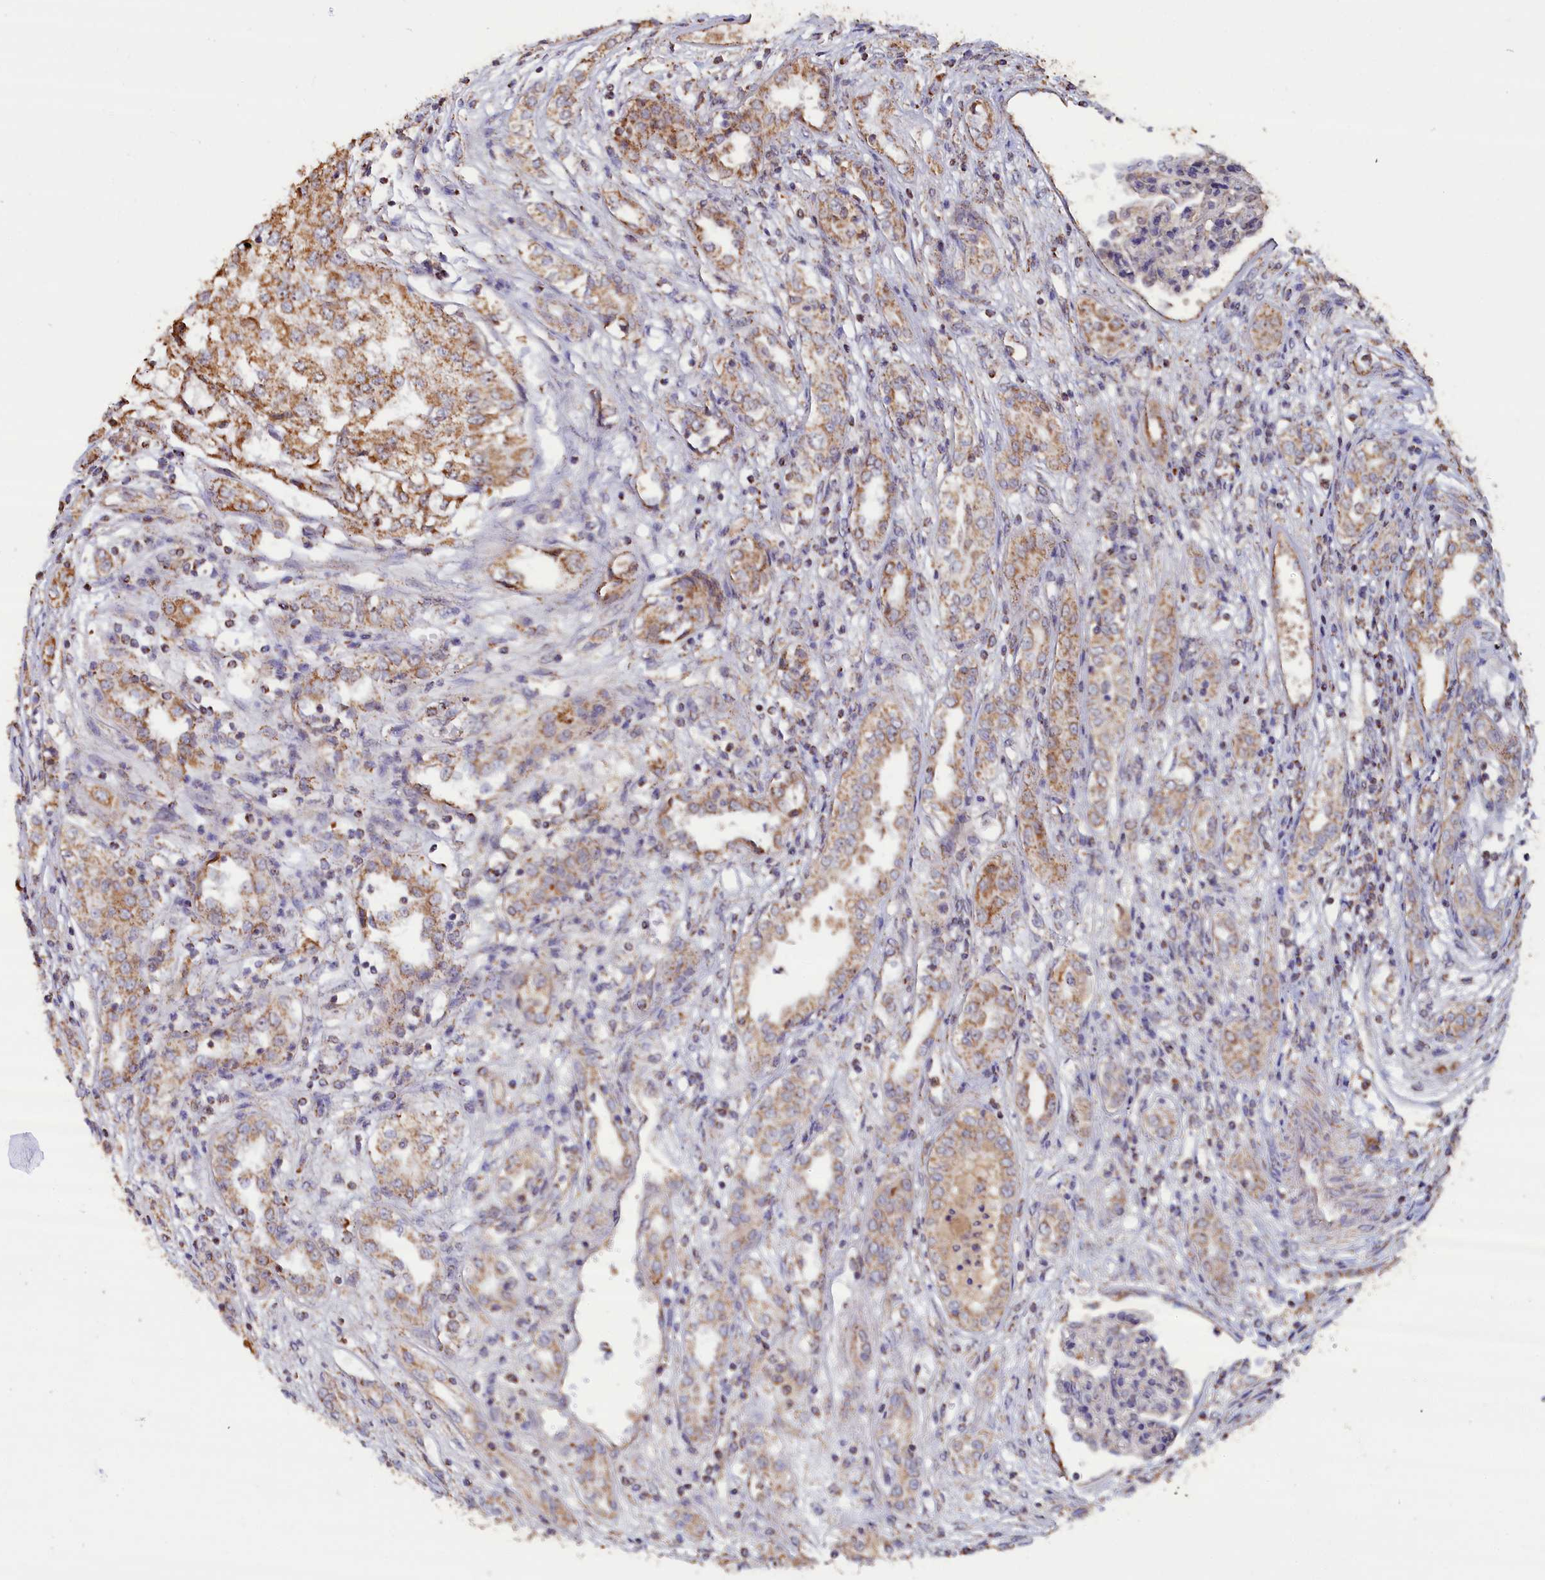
{"staining": {"intensity": "moderate", "quantity": ">75%", "location": "cytoplasmic/membranous"}, "tissue": "renal cancer", "cell_type": "Tumor cells", "image_type": "cancer", "snomed": [{"axis": "morphology", "description": "Adenocarcinoma, NOS"}, {"axis": "topography", "description": "Kidney"}], "caption": "Immunohistochemistry (IHC) histopathology image of neoplastic tissue: renal cancer (adenocarcinoma) stained using IHC demonstrates medium levels of moderate protein expression localized specifically in the cytoplasmic/membranous of tumor cells, appearing as a cytoplasmic/membranous brown color.", "gene": "ZNF816", "patient": {"sex": "female", "age": 54}}